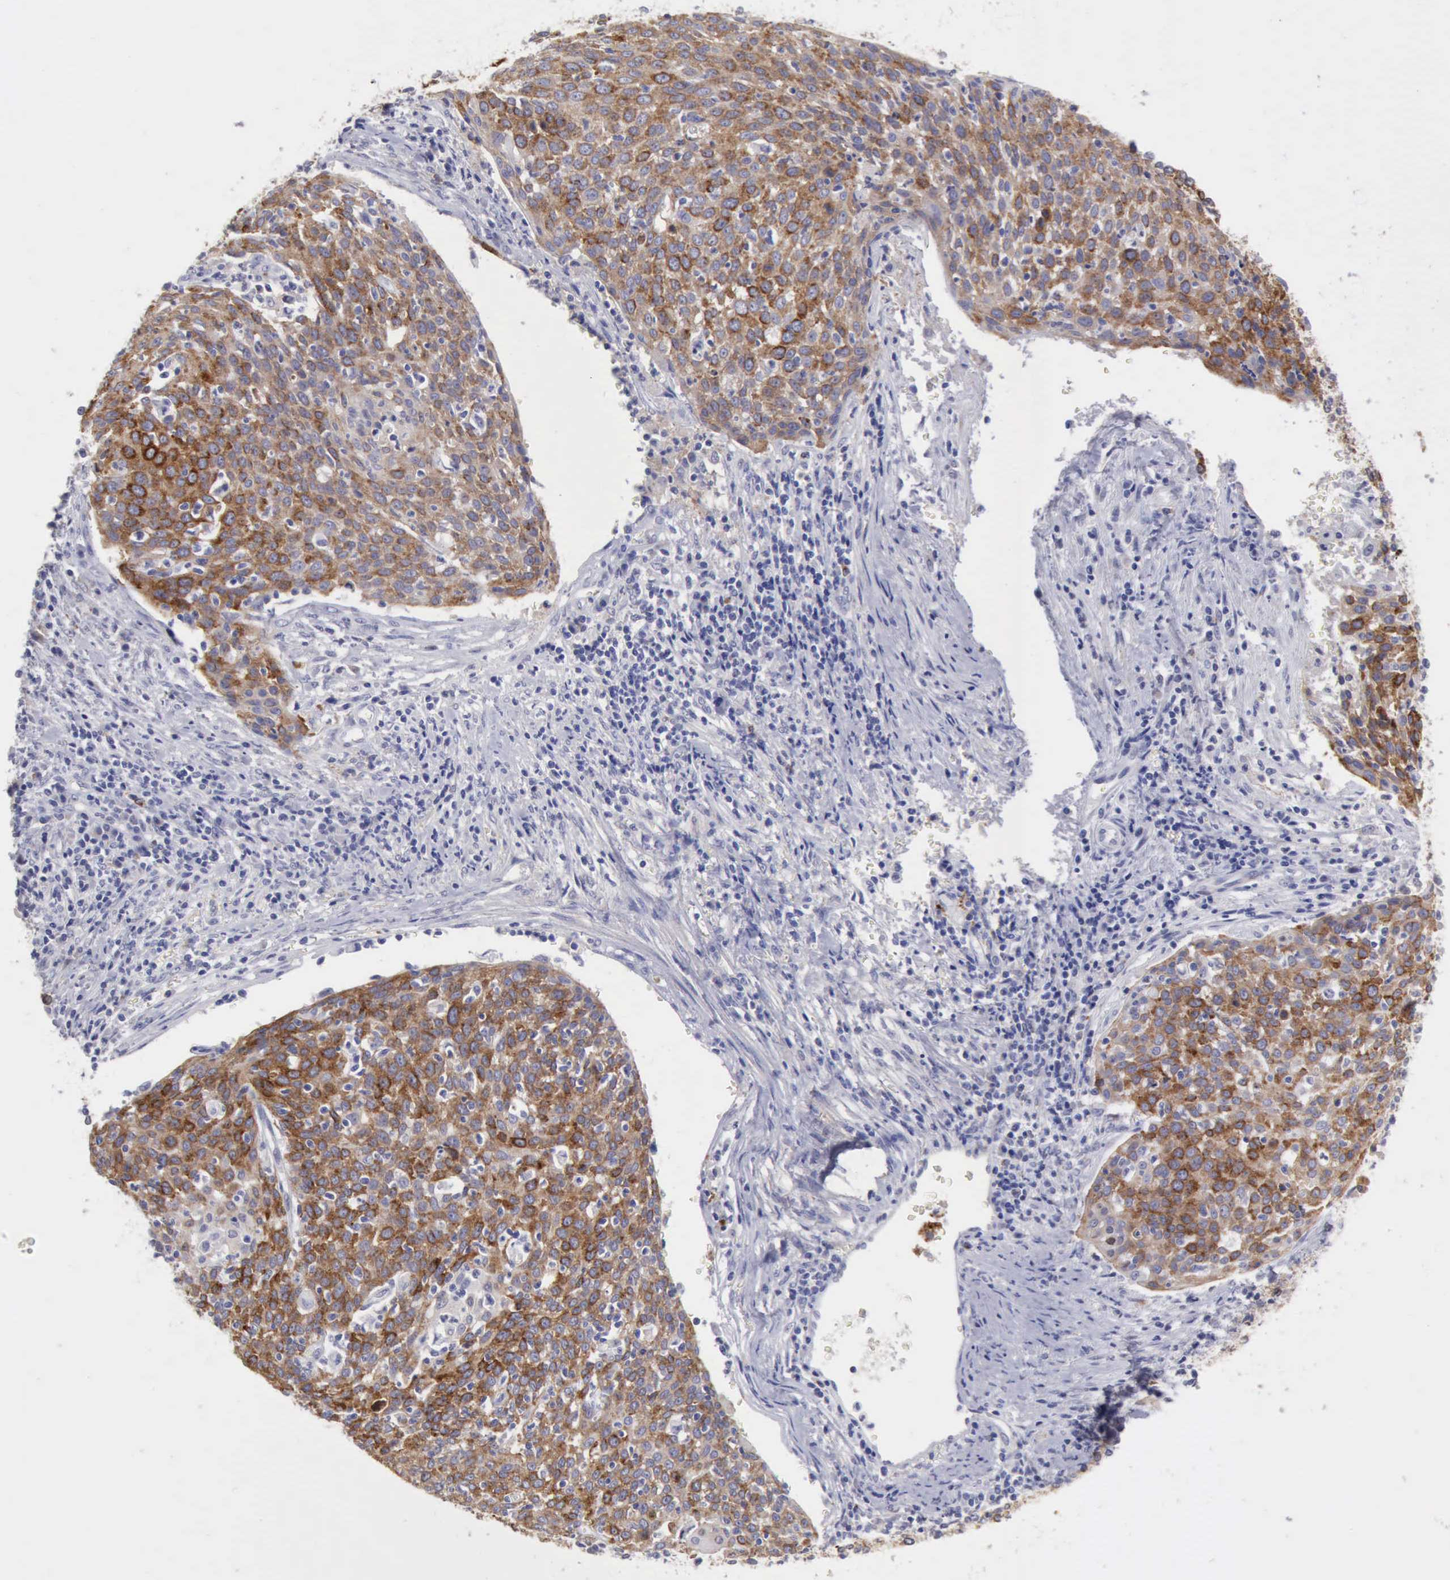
{"staining": {"intensity": "moderate", "quantity": ">75%", "location": "cytoplasmic/membranous"}, "tissue": "cervical cancer", "cell_type": "Tumor cells", "image_type": "cancer", "snomed": [{"axis": "morphology", "description": "Squamous cell carcinoma, NOS"}, {"axis": "topography", "description": "Cervix"}], "caption": "Brown immunohistochemical staining in human squamous cell carcinoma (cervical) demonstrates moderate cytoplasmic/membranous staining in about >75% of tumor cells.", "gene": "TFRC", "patient": {"sex": "female", "age": 38}}